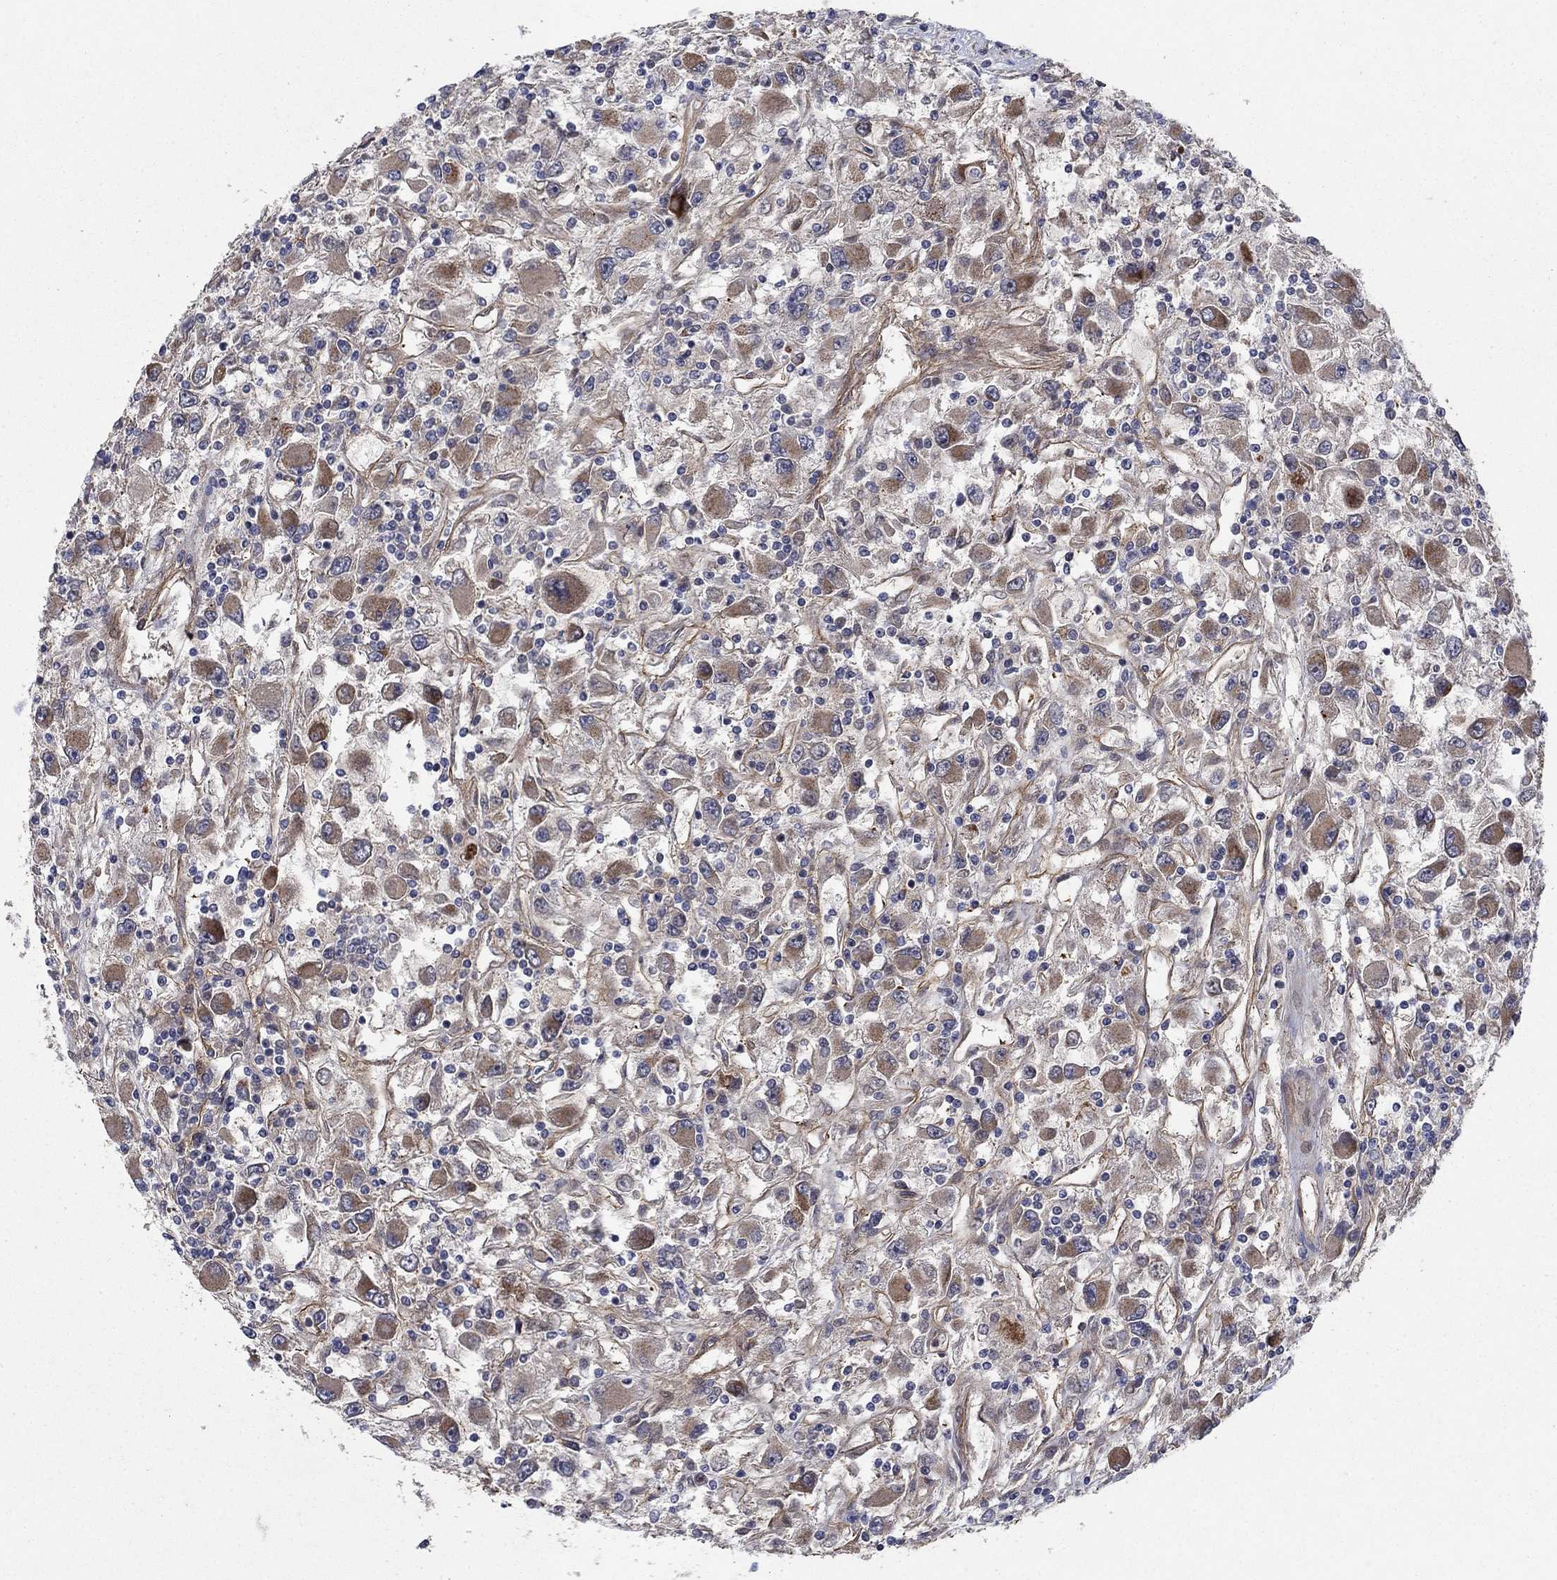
{"staining": {"intensity": "moderate", "quantity": "25%-75%", "location": "cytoplasmic/membranous"}, "tissue": "renal cancer", "cell_type": "Tumor cells", "image_type": "cancer", "snomed": [{"axis": "morphology", "description": "Adenocarcinoma, NOS"}, {"axis": "topography", "description": "Kidney"}], "caption": "Immunohistochemistry (IHC) image of adenocarcinoma (renal) stained for a protein (brown), which demonstrates medium levels of moderate cytoplasmic/membranous expression in approximately 25%-75% of tumor cells.", "gene": "PRICKLE4", "patient": {"sex": "female", "age": 67}}